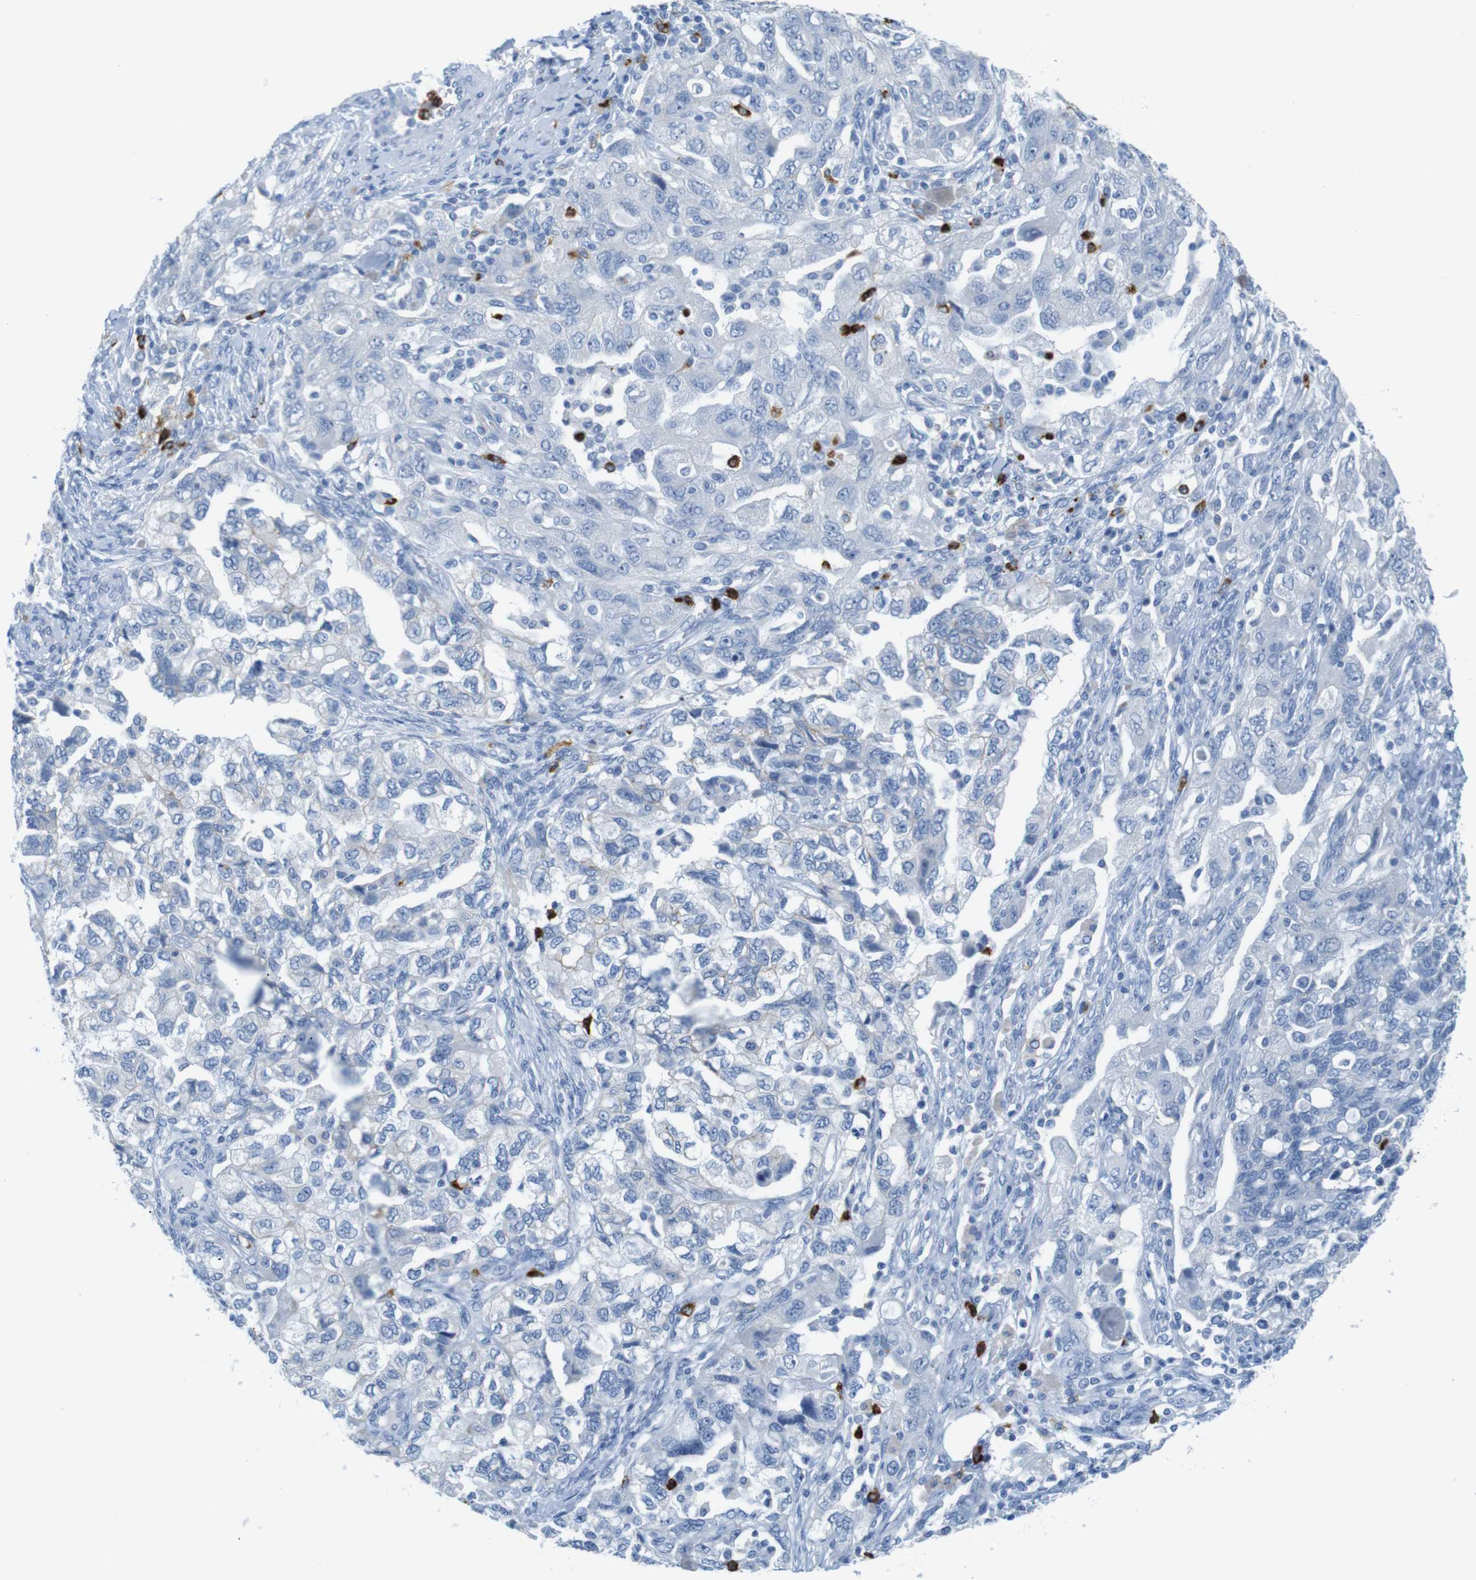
{"staining": {"intensity": "negative", "quantity": "none", "location": "none"}, "tissue": "ovarian cancer", "cell_type": "Tumor cells", "image_type": "cancer", "snomed": [{"axis": "morphology", "description": "Carcinoma, NOS"}, {"axis": "morphology", "description": "Cystadenocarcinoma, serous, NOS"}, {"axis": "topography", "description": "Ovary"}], "caption": "The photomicrograph exhibits no significant positivity in tumor cells of serous cystadenocarcinoma (ovarian).", "gene": "MCEMP1", "patient": {"sex": "female", "age": 69}}